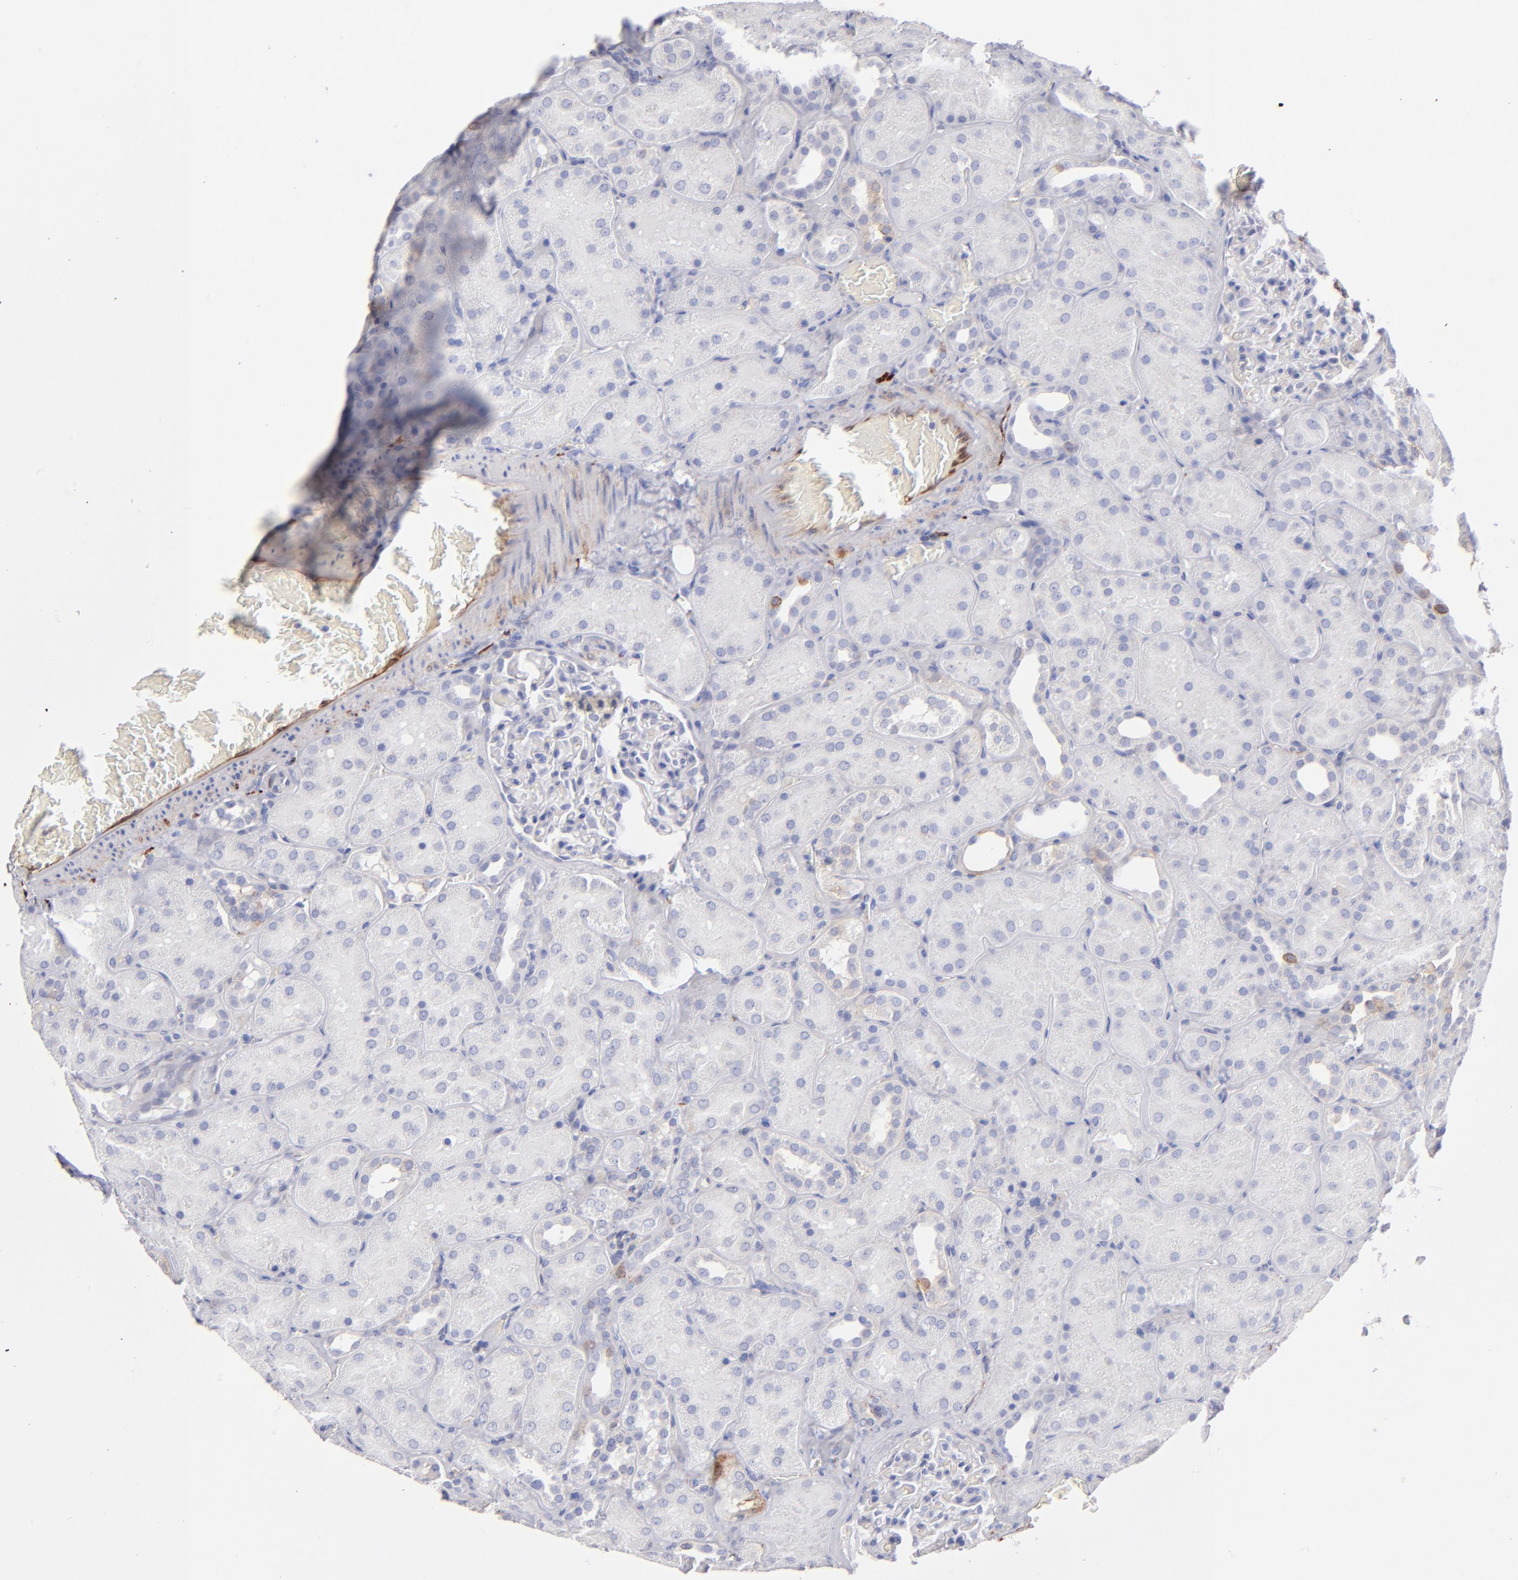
{"staining": {"intensity": "negative", "quantity": "none", "location": "none"}, "tissue": "kidney", "cell_type": "Cells in glomeruli", "image_type": "normal", "snomed": [{"axis": "morphology", "description": "Normal tissue, NOS"}, {"axis": "topography", "description": "Kidney"}], "caption": "The immunohistochemistry (IHC) image has no significant expression in cells in glomeruli of kidney.", "gene": "AHNAK2", "patient": {"sex": "male", "age": 28}}